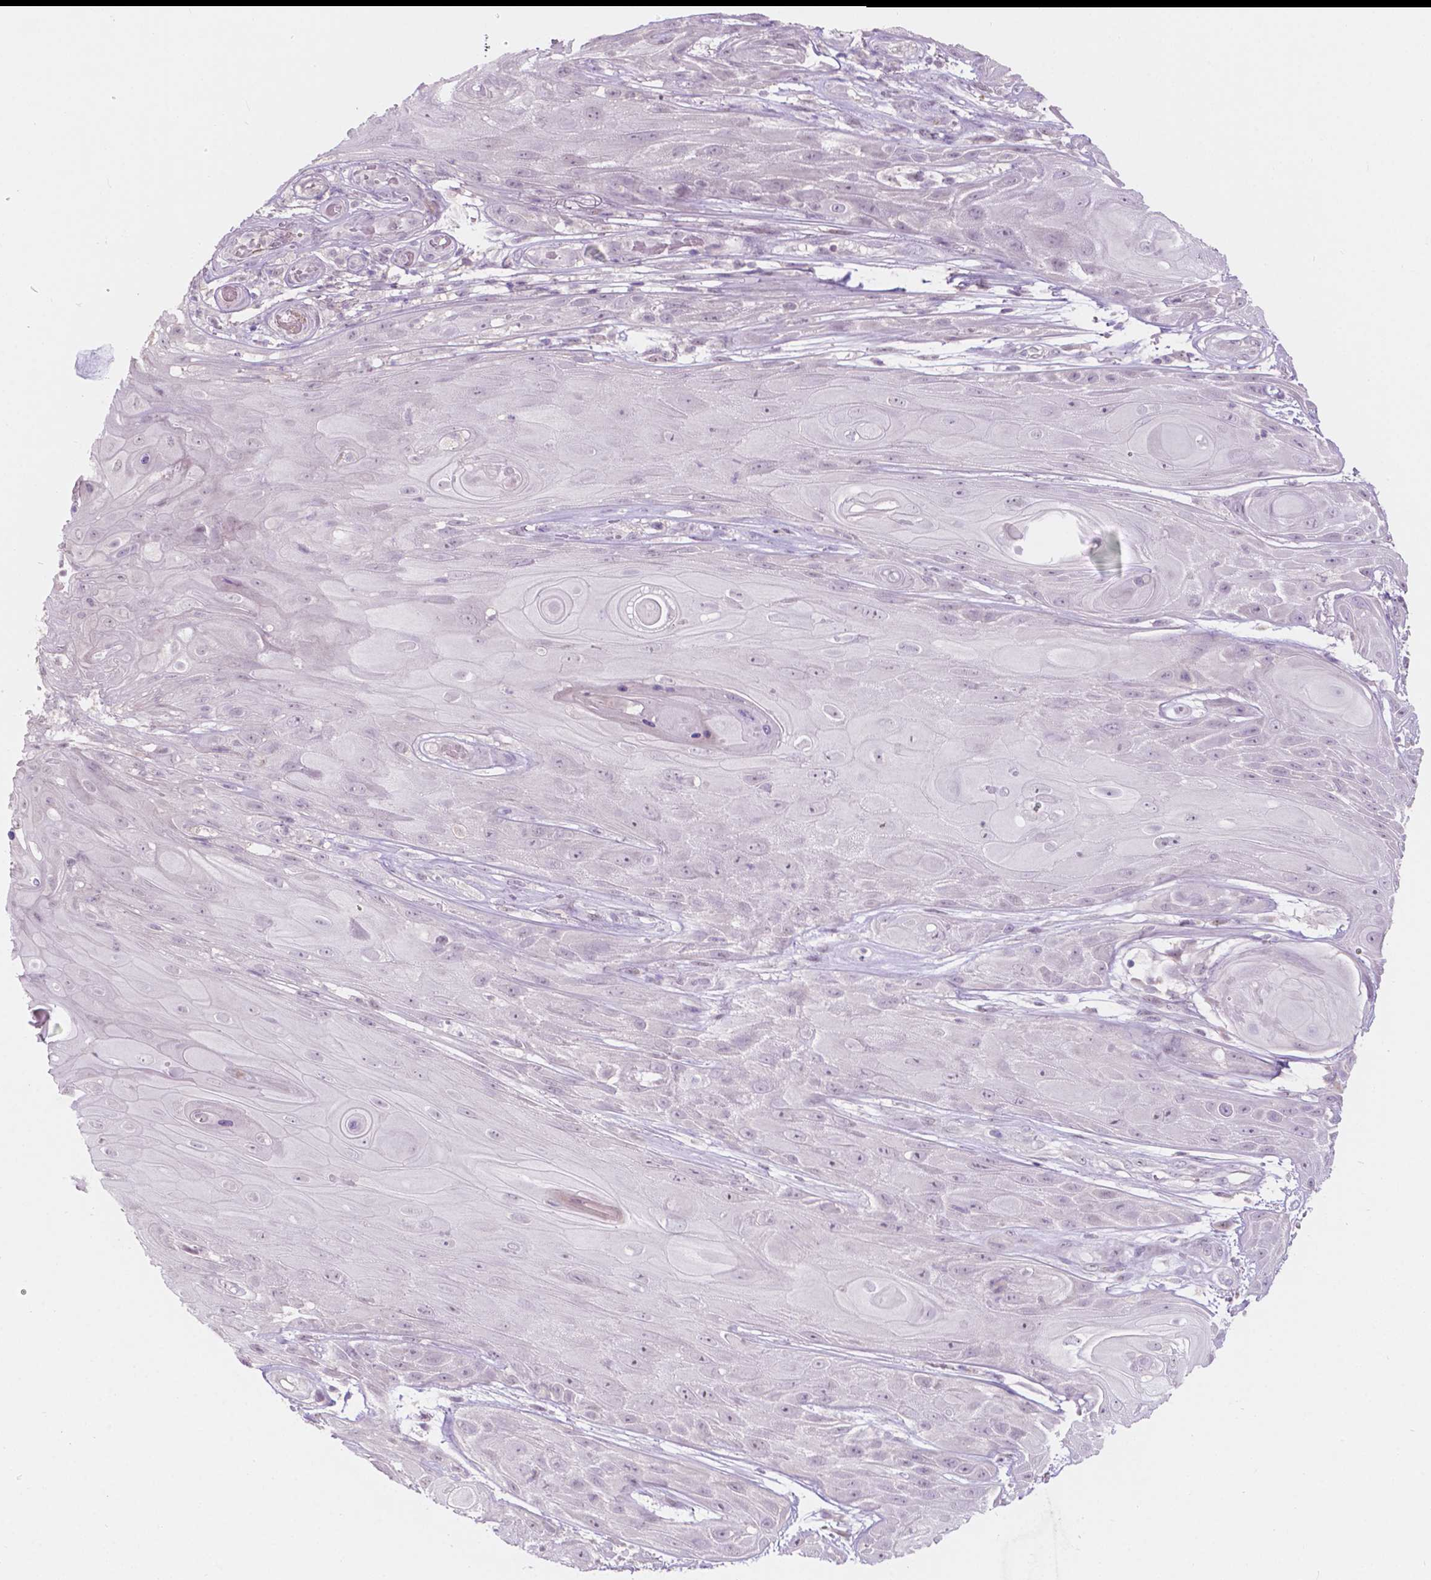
{"staining": {"intensity": "negative", "quantity": "none", "location": "none"}, "tissue": "skin cancer", "cell_type": "Tumor cells", "image_type": "cancer", "snomed": [{"axis": "morphology", "description": "Squamous cell carcinoma, NOS"}, {"axis": "topography", "description": "Skin"}], "caption": "Tumor cells are negative for protein expression in human skin cancer (squamous cell carcinoma). Brightfield microscopy of immunohistochemistry stained with DAB (3,3'-diaminobenzidine) (brown) and hematoxylin (blue), captured at high magnification.", "gene": "TM6SF2", "patient": {"sex": "male", "age": 62}}